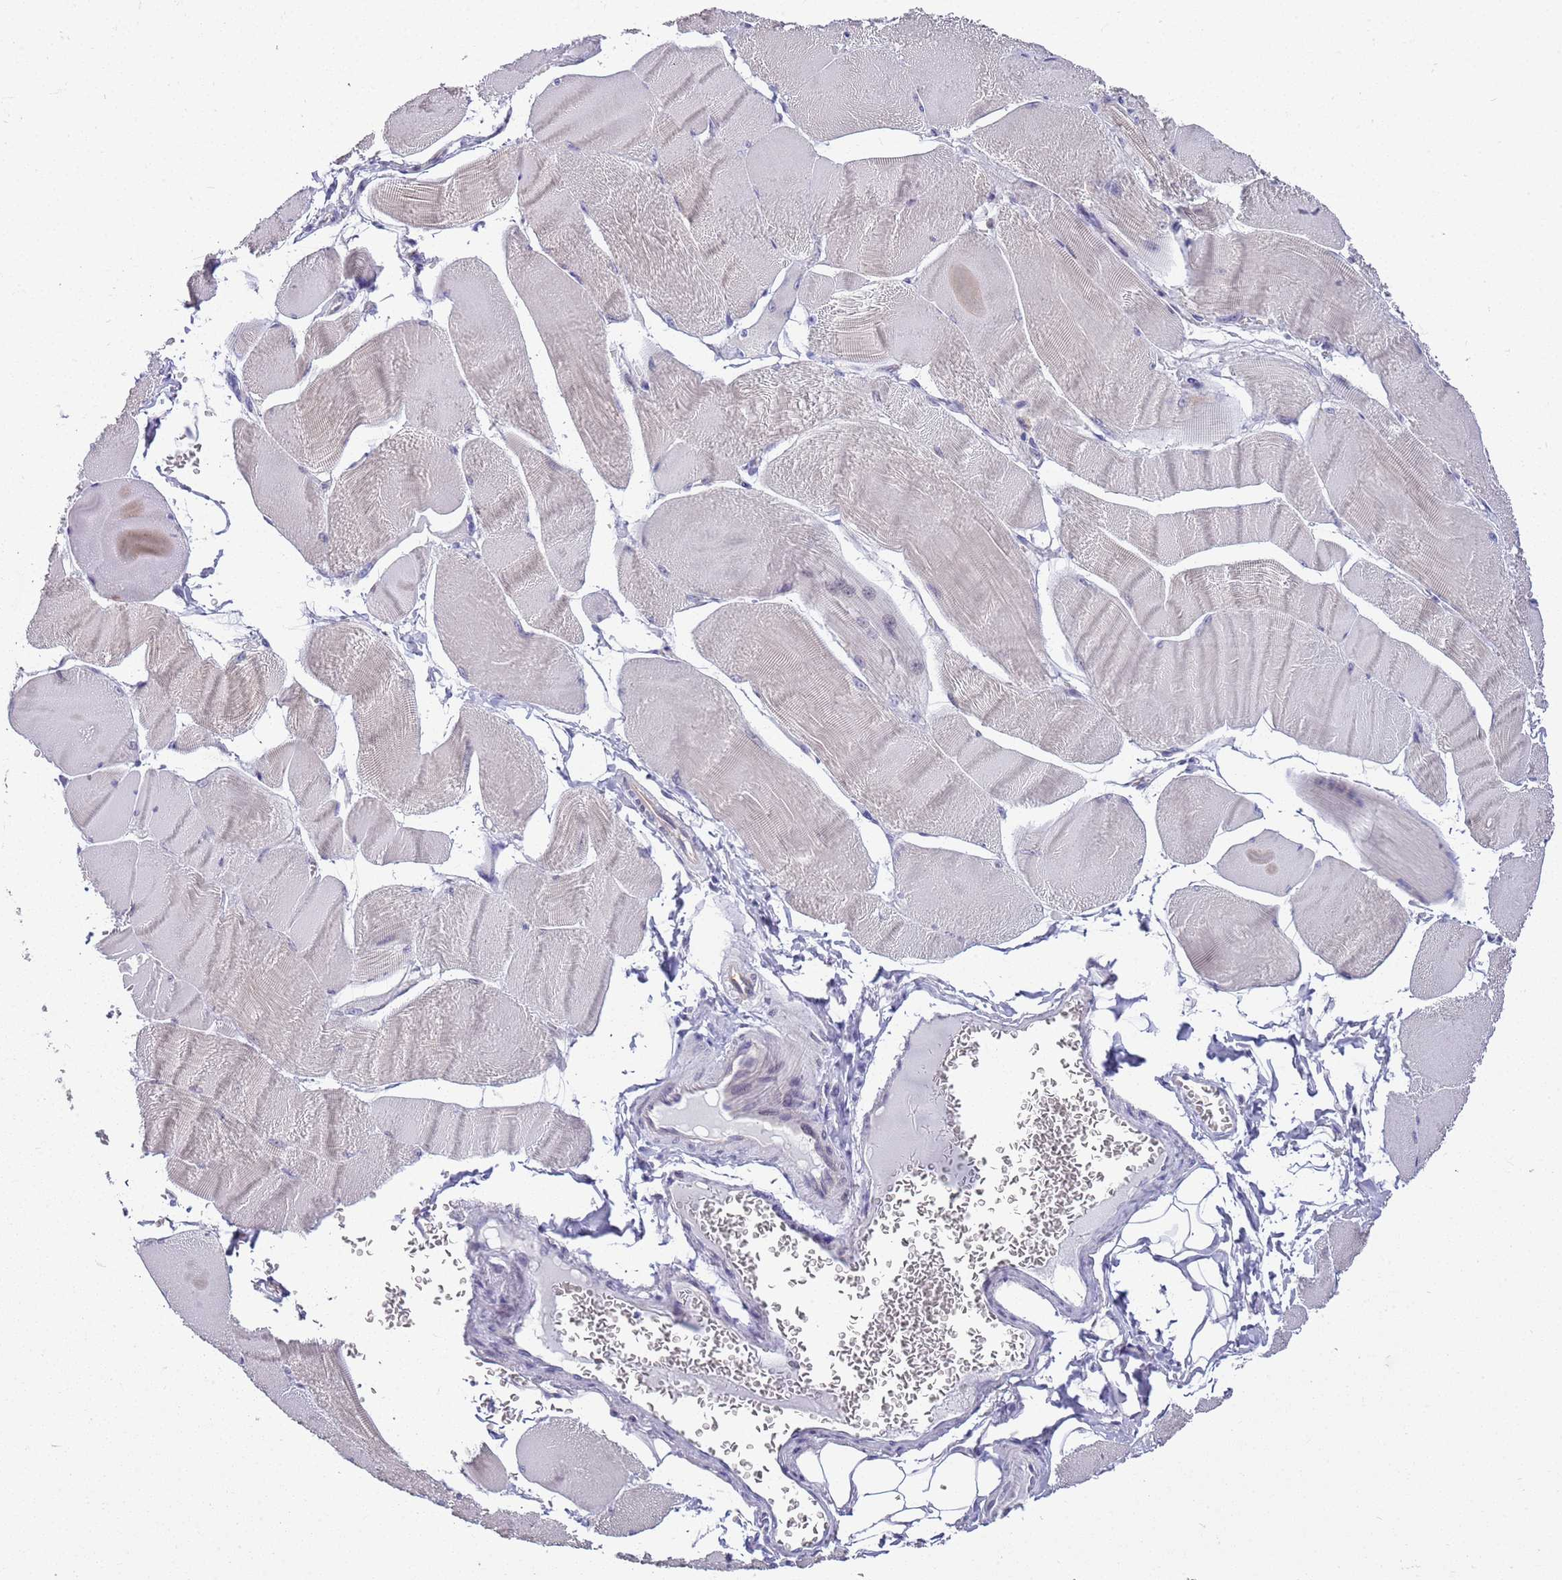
{"staining": {"intensity": "negative", "quantity": "none", "location": "none"}, "tissue": "skeletal muscle", "cell_type": "Myocytes", "image_type": "normal", "snomed": [{"axis": "morphology", "description": "Normal tissue, NOS"}, {"axis": "morphology", "description": "Basal cell carcinoma"}, {"axis": "topography", "description": "Skeletal muscle"}], "caption": "Immunohistochemical staining of unremarkable skeletal muscle reveals no significant staining in myocytes.", "gene": "BRMS1L", "patient": {"sex": "female", "age": 64}}